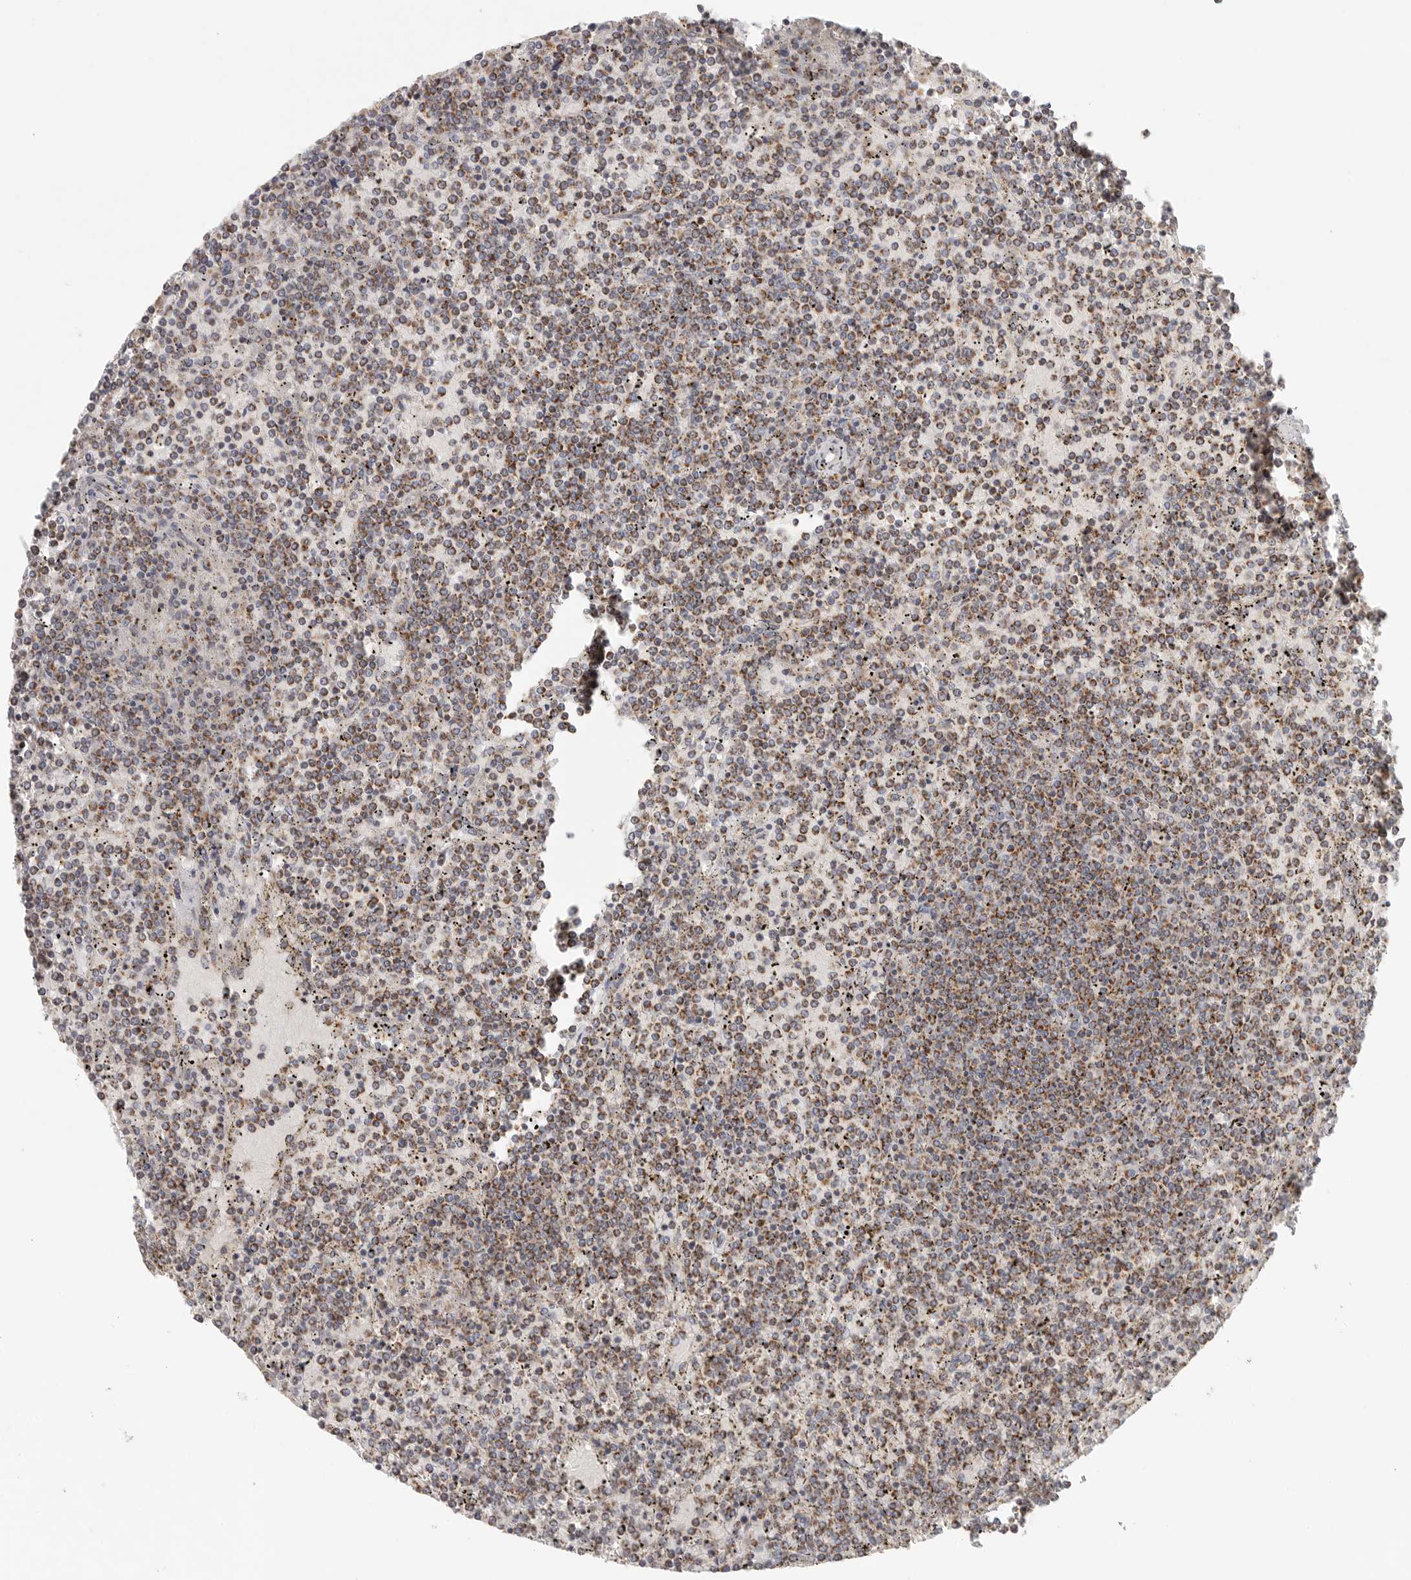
{"staining": {"intensity": "moderate", "quantity": ">75%", "location": "cytoplasmic/membranous"}, "tissue": "lymphoma", "cell_type": "Tumor cells", "image_type": "cancer", "snomed": [{"axis": "morphology", "description": "Malignant lymphoma, non-Hodgkin's type, Low grade"}, {"axis": "topography", "description": "Spleen"}], "caption": "This is a photomicrograph of IHC staining of lymphoma, which shows moderate staining in the cytoplasmic/membranous of tumor cells.", "gene": "SLC25A26", "patient": {"sex": "female", "age": 19}}